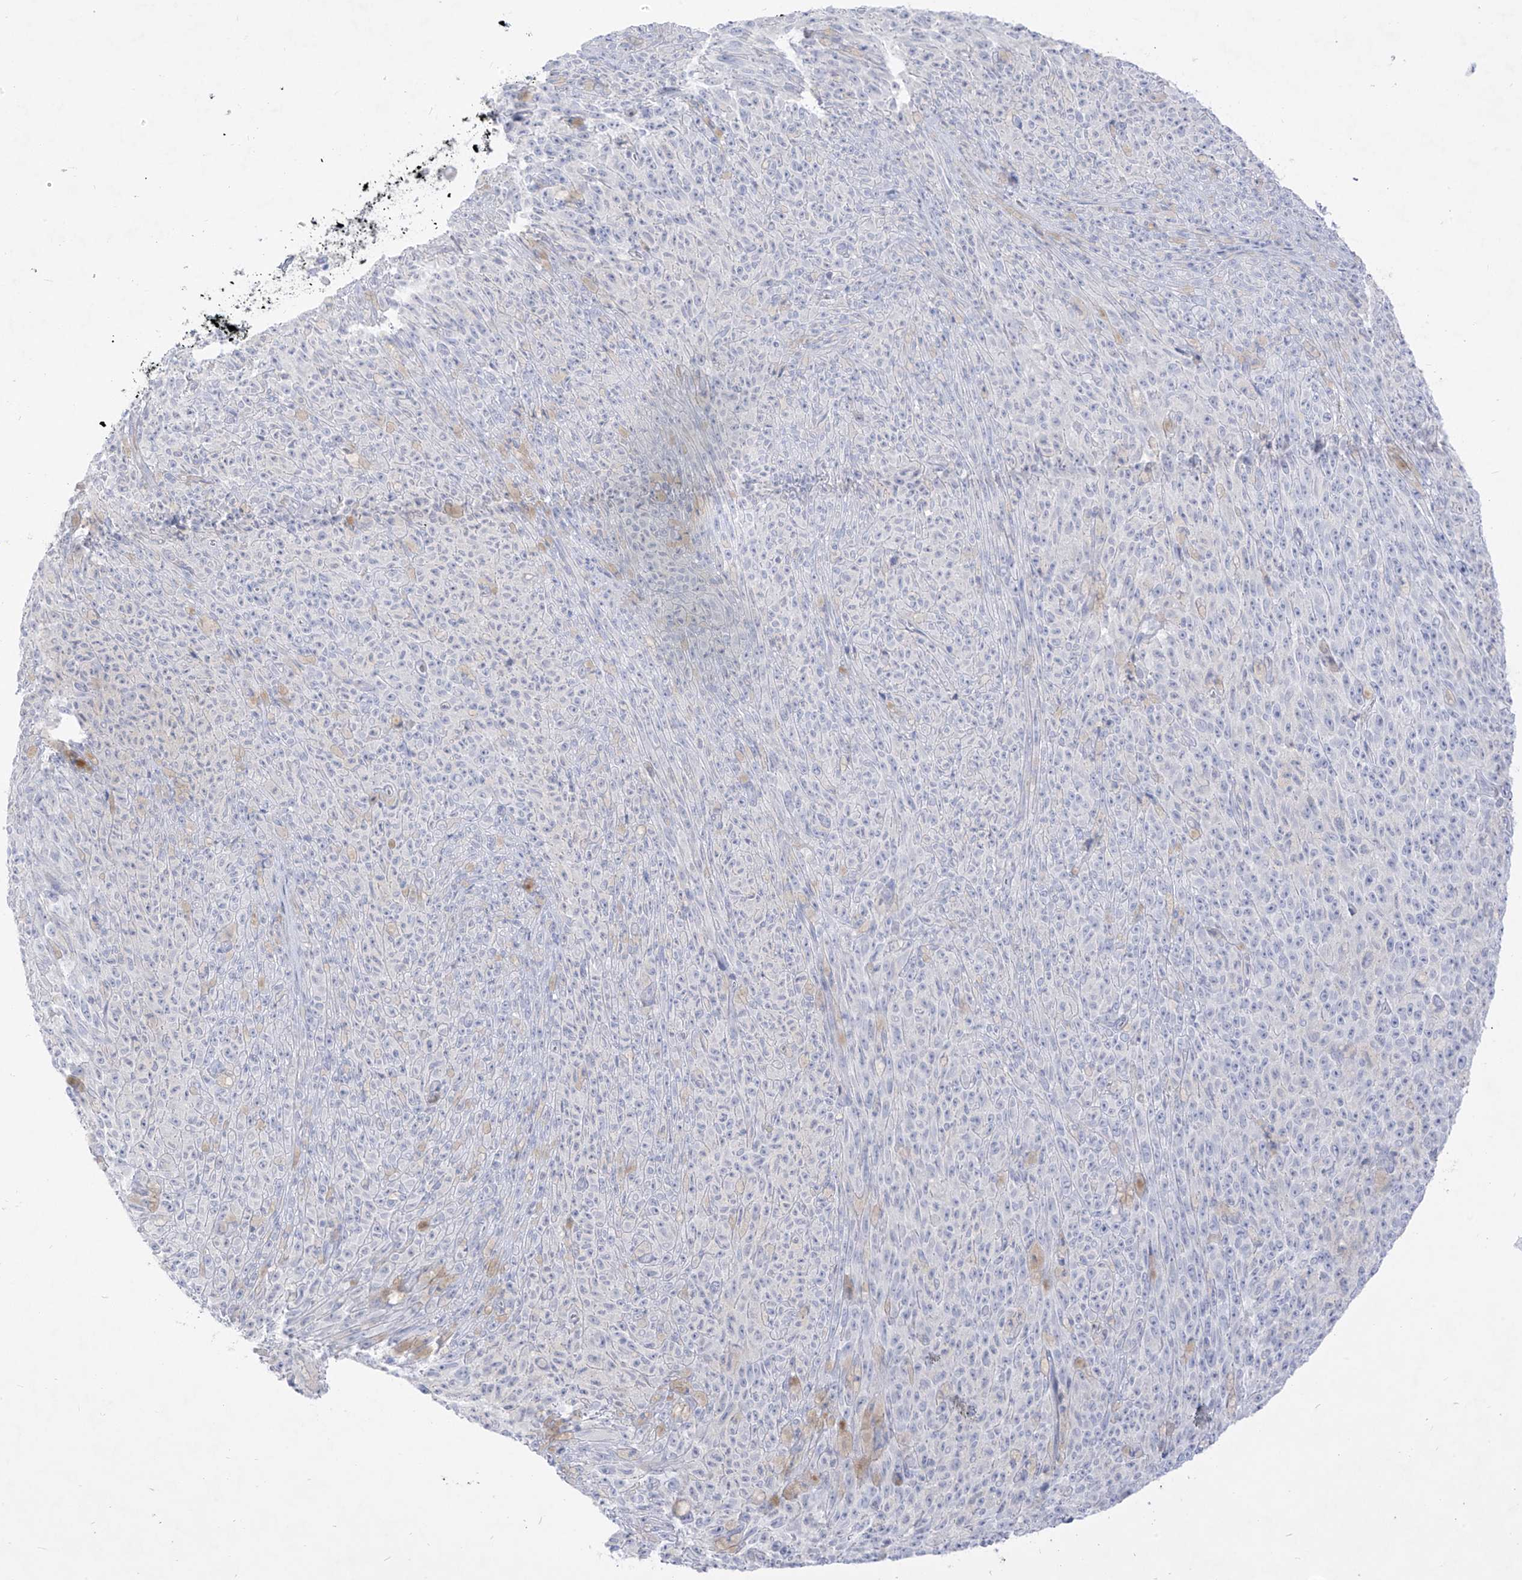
{"staining": {"intensity": "negative", "quantity": "none", "location": "none"}, "tissue": "melanoma", "cell_type": "Tumor cells", "image_type": "cancer", "snomed": [{"axis": "morphology", "description": "Malignant melanoma, NOS"}, {"axis": "topography", "description": "Skin"}], "caption": "A histopathology image of human malignant melanoma is negative for staining in tumor cells. (DAB IHC, high magnification).", "gene": "TGM4", "patient": {"sex": "female", "age": 82}}